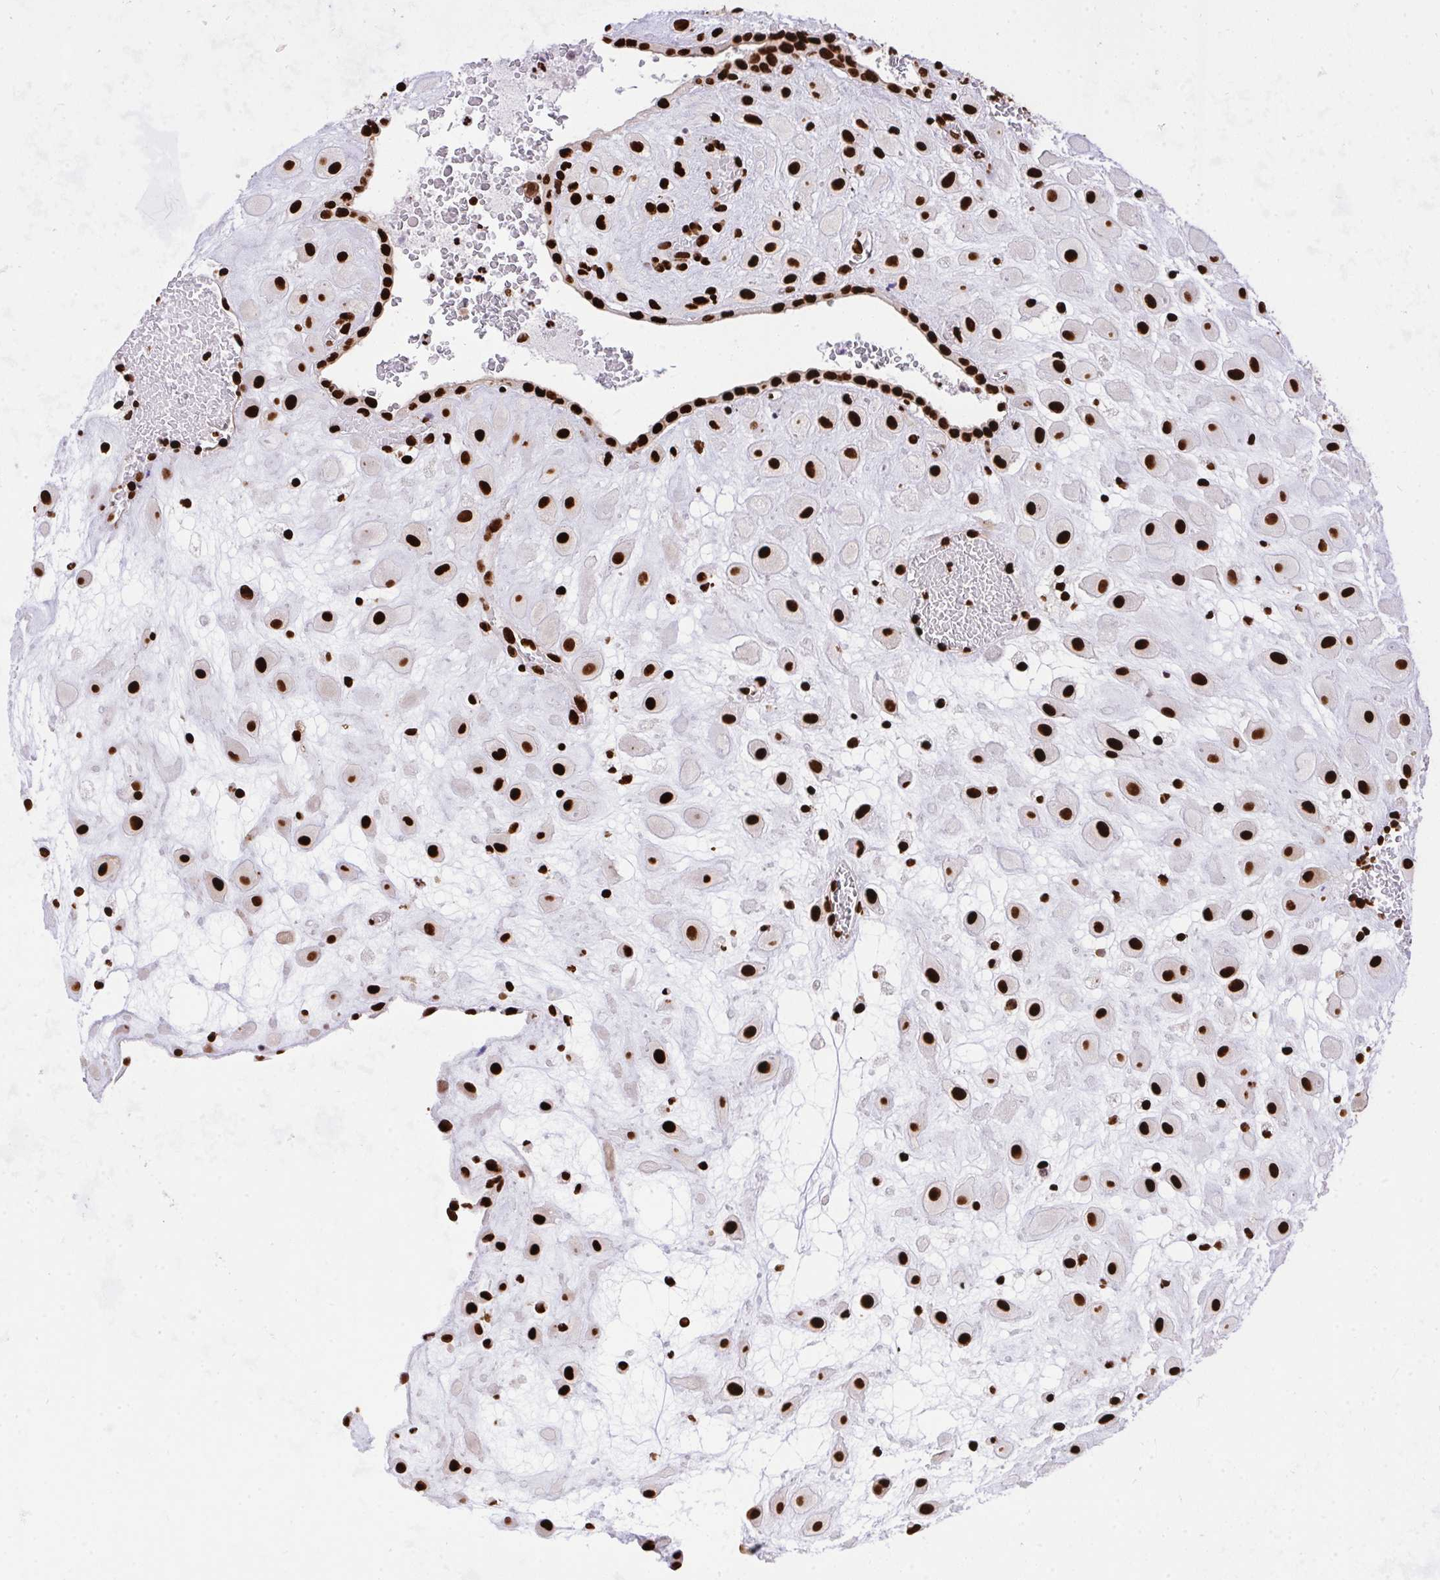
{"staining": {"intensity": "strong", "quantity": ">75%", "location": "nuclear"}, "tissue": "placenta", "cell_type": "Decidual cells", "image_type": "normal", "snomed": [{"axis": "morphology", "description": "Normal tissue, NOS"}, {"axis": "topography", "description": "Placenta"}], "caption": "Placenta stained for a protein displays strong nuclear positivity in decidual cells. (DAB = brown stain, brightfield microscopy at high magnification).", "gene": "HNRNPL", "patient": {"sex": "female", "age": 24}}